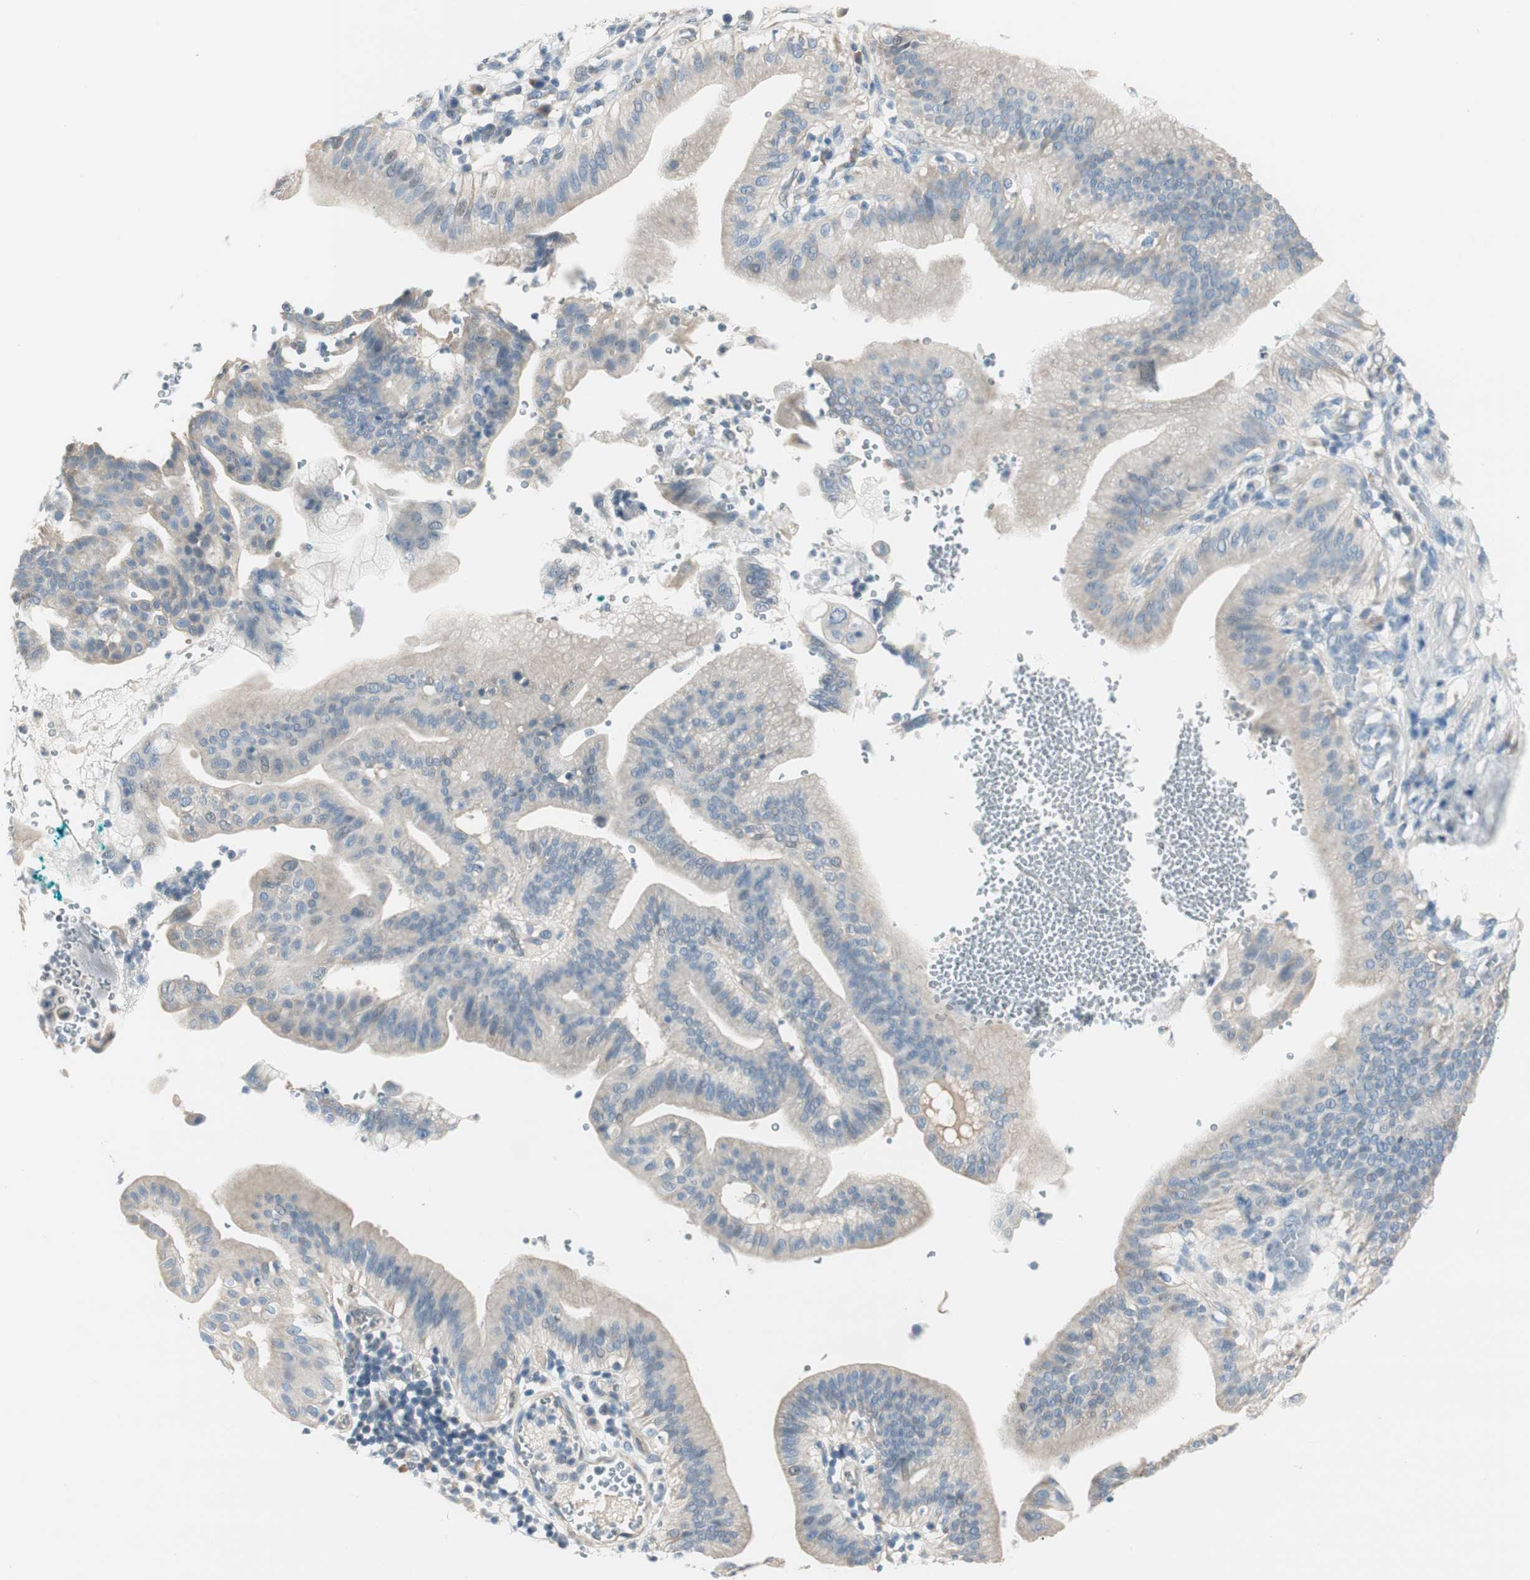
{"staining": {"intensity": "weak", "quantity": "25%-75%", "location": "cytoplasmic/membranous"}, "tissue": "pancreatic cancer", "cell_type": "Tumor cells", "image_type": "cancer", "snomed": [{"axis": "morphology", "description": "Adenocarcinoma, NOS"}, {"axis": "morphology", "description": "Adenocarcinoma, metastatic, NOS"}, {"axis": "topography", "description": "Lymph node"}, {"axis": "topography", "description": "Pancreas"}, {"axis": "topography", "description": "Duodenum"}], "caption": "A brown stain highlights weak cytoplasmic/membranous expression of a protein in human metastatic adenocarcinoma (pancreatic) tumor cells.", "gene": "EVA1A", "patient": {"sex": "female", "age": 64}}